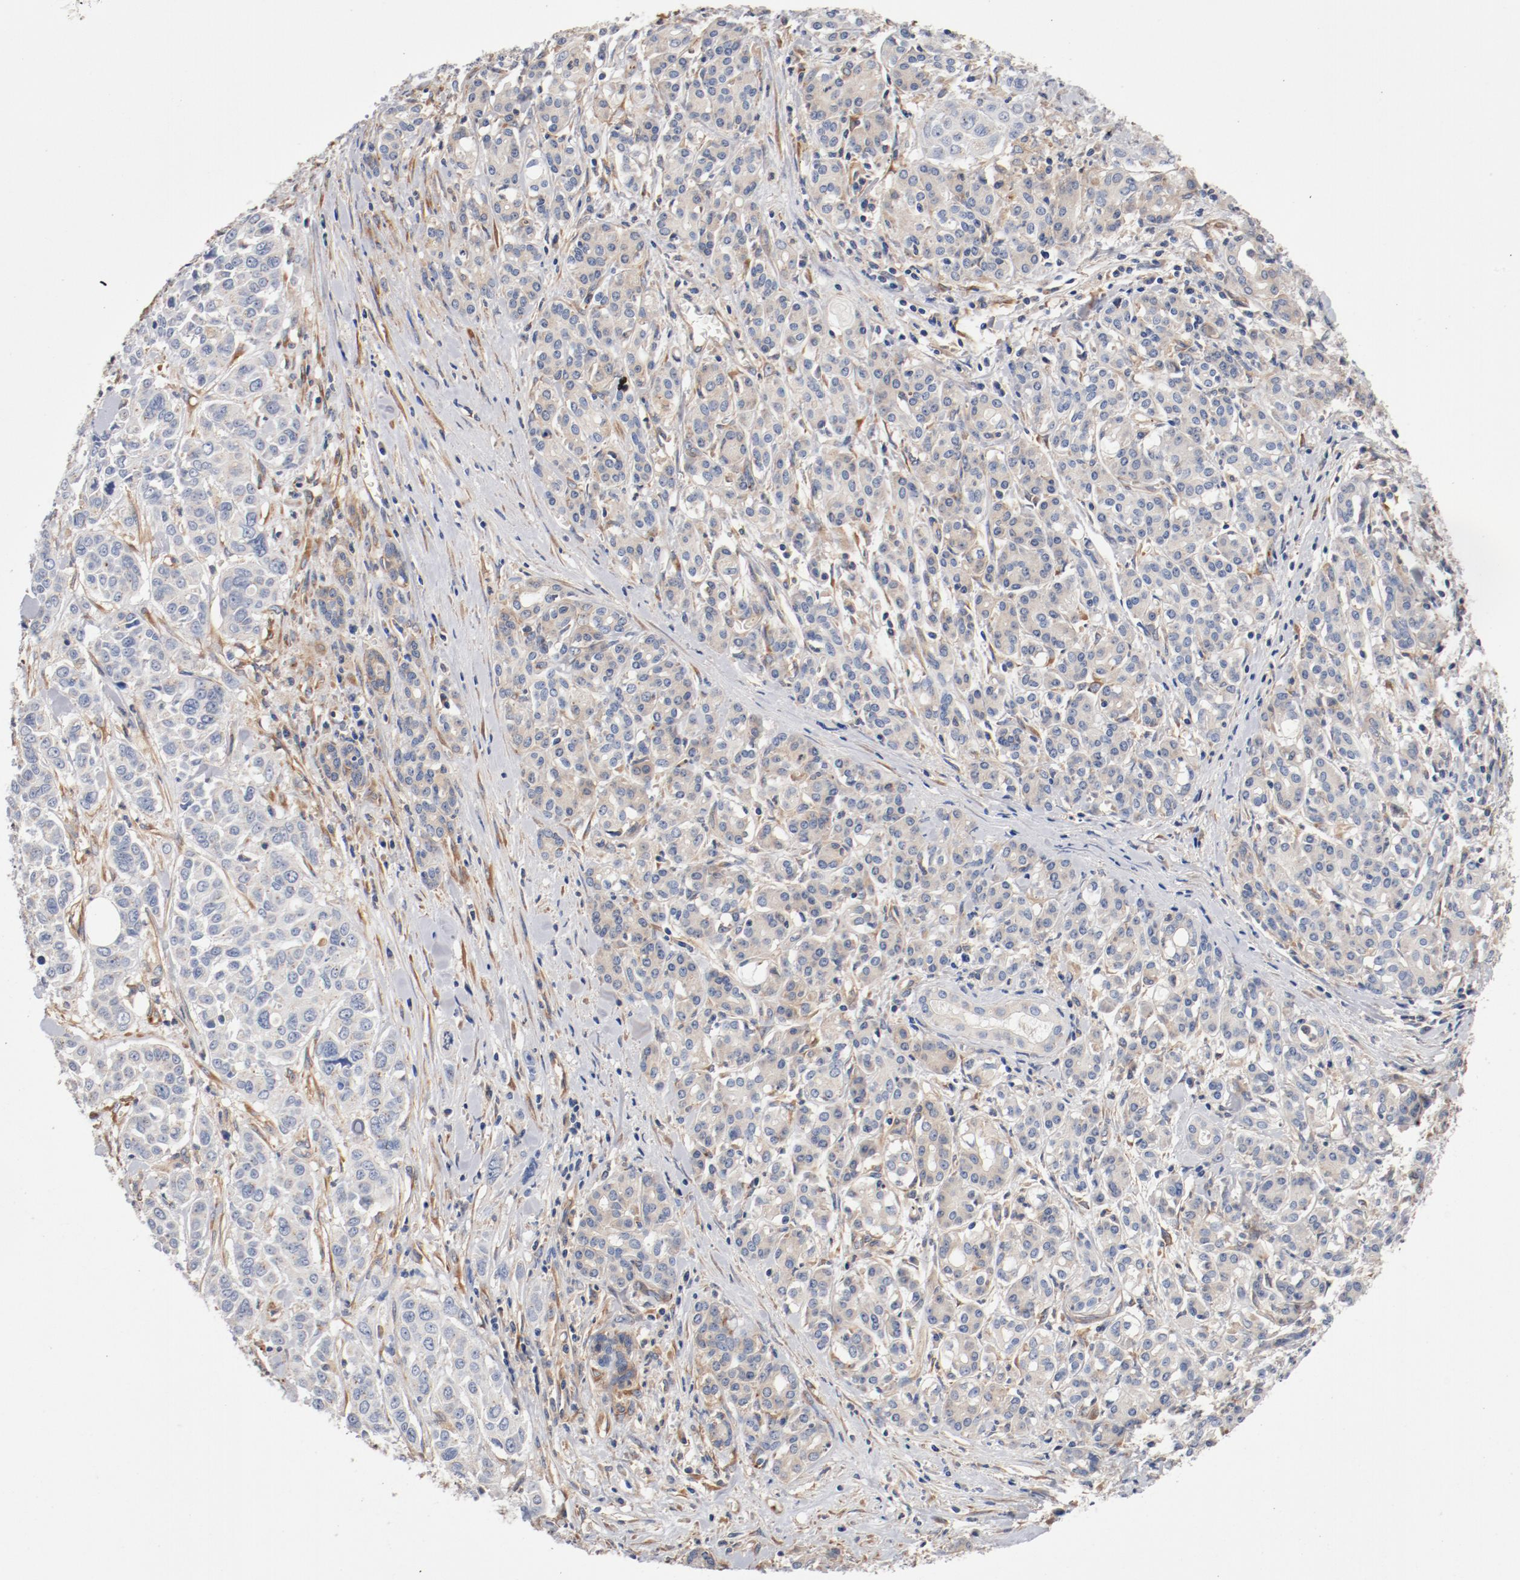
{"staining": {"intensity": "weak", "quantity": "<25%", "location": "cytoplasmic/membranous"}, "tissue": "pancreatic cancer", "cell_type": "Tumor cells", "image_type": "cancer", "snomed": [{"axis": "morphology", "description": "Adenocarcinoma, NOS"}, {"axis": "topography", "description": "Pancreas"}], "caption": "High power microscopy image of an IHC micrograph of pancreatic adenocarcinoma, revealing no significant expression in tumor cells.", "gene": "ILK", "patient": {"sex": "female", "age": 52}}